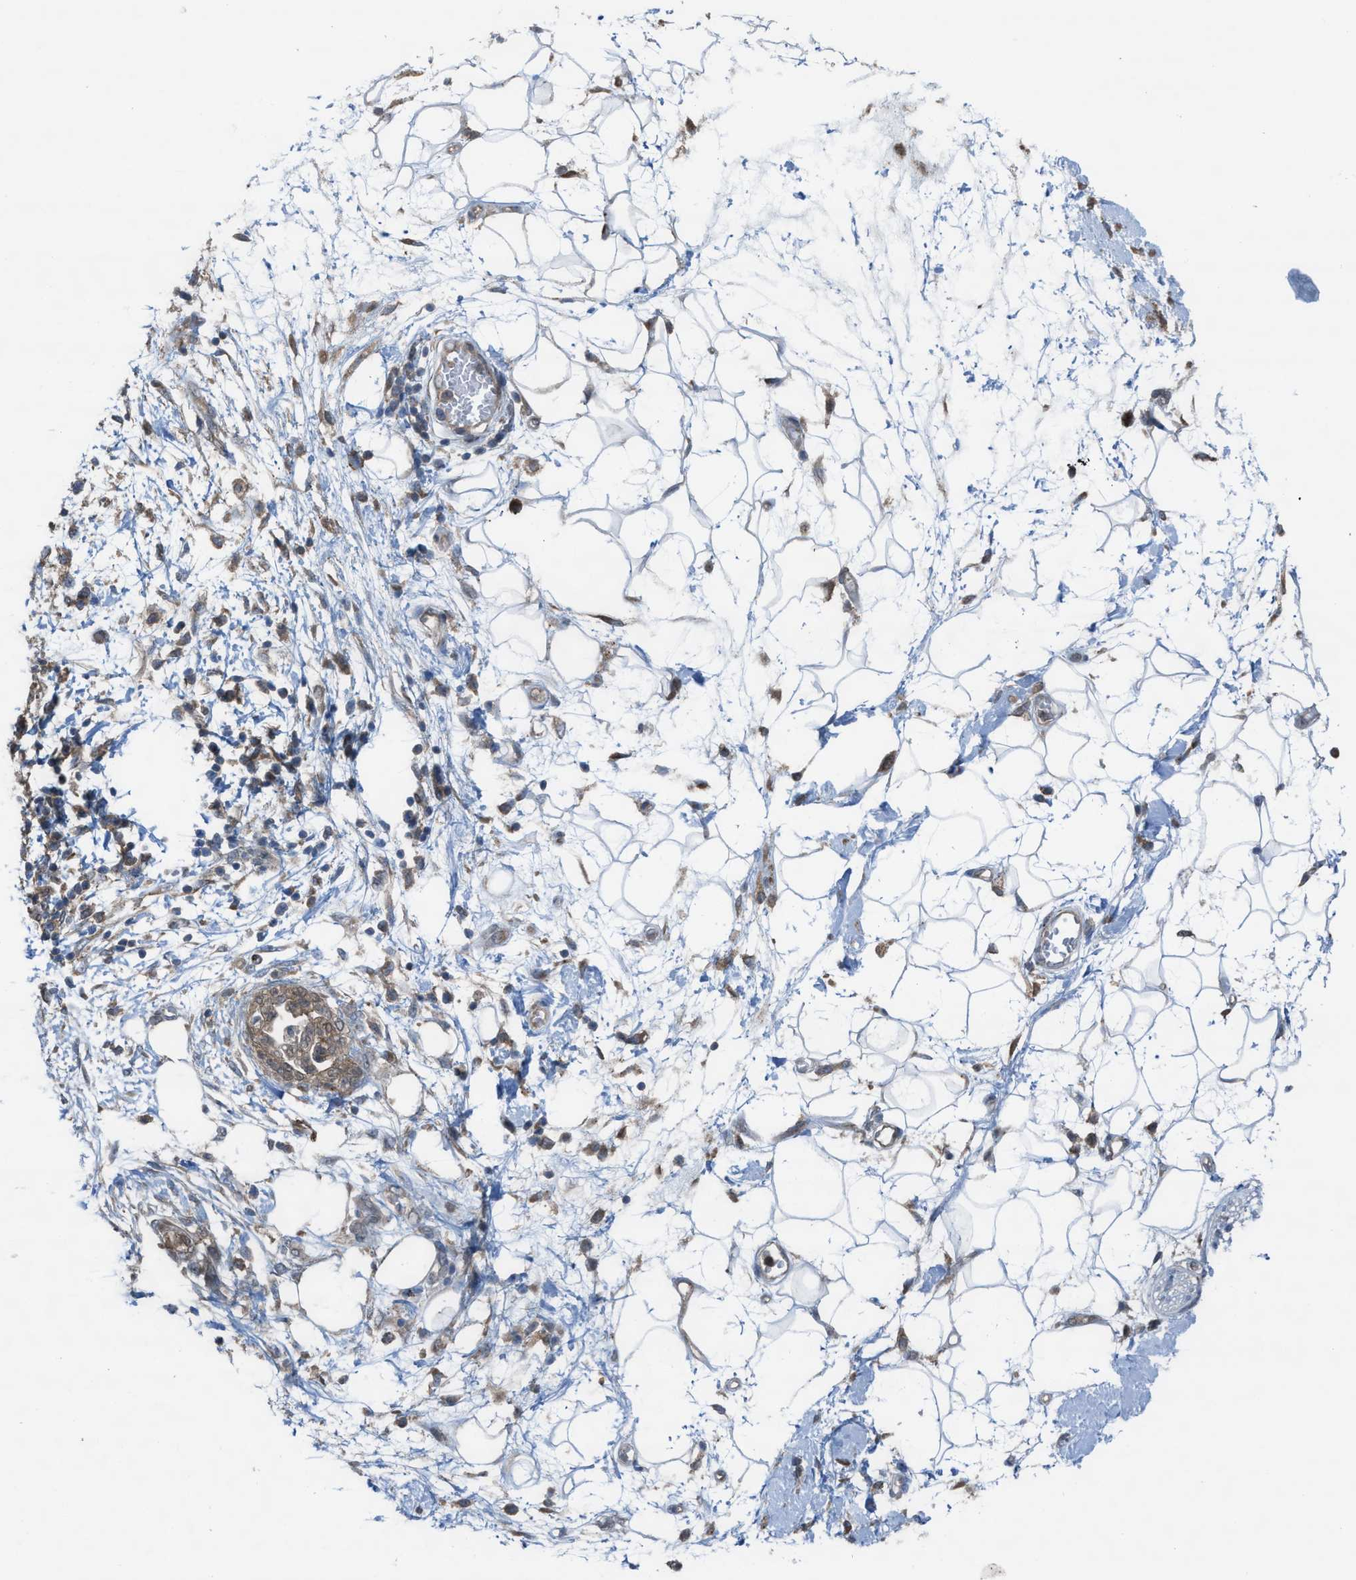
{"staining": {"intensity": "moderate", "quantity": "25%-75%", "location": "cytoplasmic/membranous"}, "tissue": "adipose tissue", "cell_type": "Adipocytes", "image_type": "normal", "snomed": [{"axis": "morphology", "description": "Normal tissue, NOS"}, {"axis": "morphology", "description": "Adenocarcinoma, NOS"}, {"axis": "topography", "description": "Duodenum"}, {"axis": "topography", "description": "Peripheral nerve tissue"}], "caption": "Immunohistochemistry histopathology image of normal adipose tissue: adipose tissue stained using immunohistochemistry shows medium levels of moderate protein expression localized specifically in the cytoplasmic/membranous of adipocytes, appearing as a cytoplasmic/membranous brown color.", "gene": "PLAA", "patient": {"sex": "female", "age": 60}}